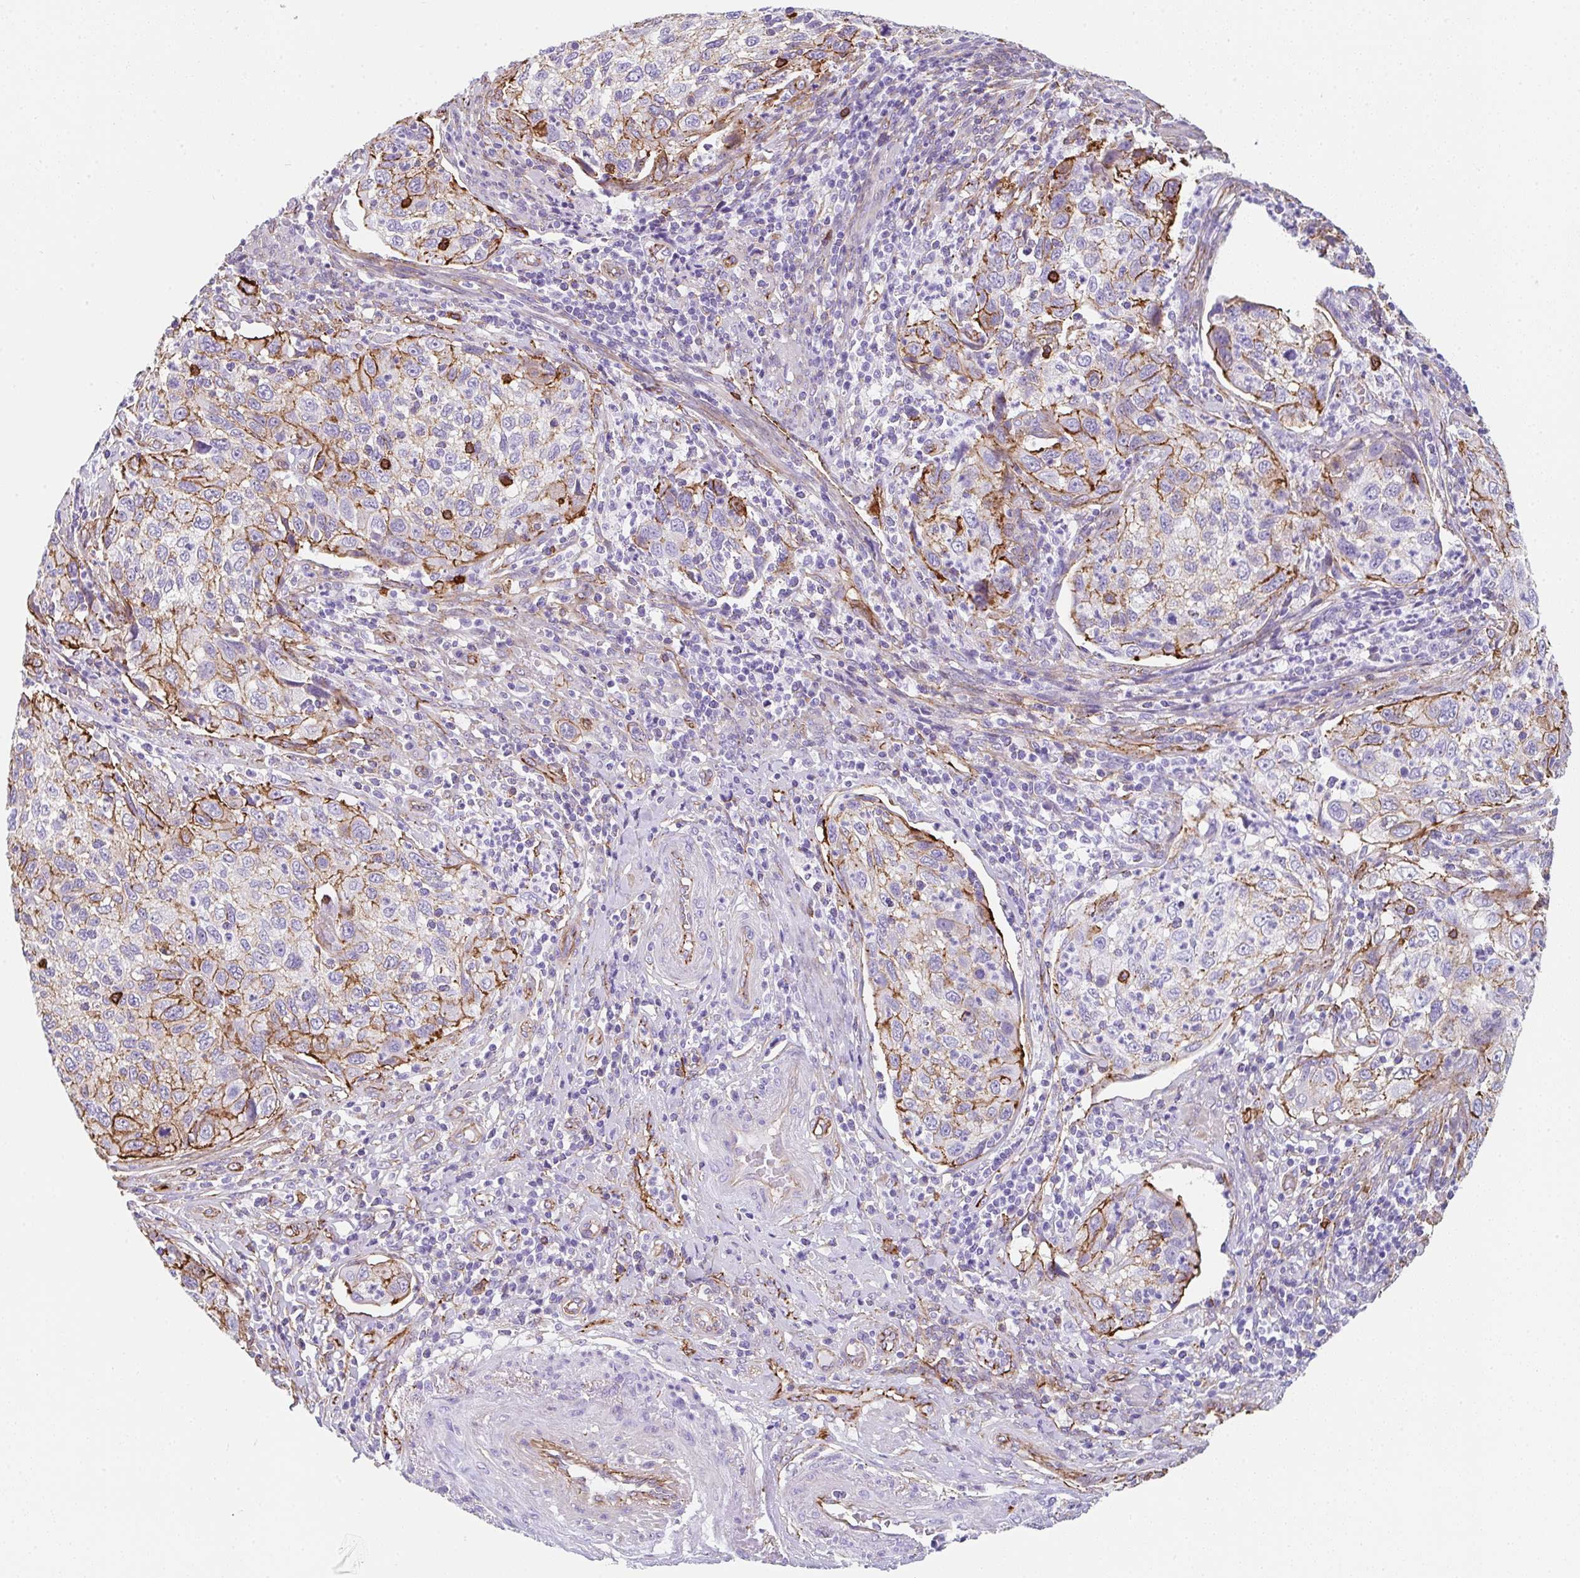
{"staining": {"intensity": "moderate", "quantity": "25%-75%", "location": "cytoplasmic/membranous"}, "tissue": "cervical cancer", "cell_type": "Tumor cells", "image_type": "cancer", "snomed": [{"axis": "morphology", "description": "Squamous cell carcinoma, NOS"}, {"axis": "topography", "description": "Cervix"}], "caption": "IHC image of cervical cancer (squamous cell carcinoma) stained for a protein (brown), which shows medium levels of moderate cytoplasmic/membranous expression in approximately 25%-75% of tumor cells.", "gene": "DBN1", "patient": {"sex": "female", "age": 70}}